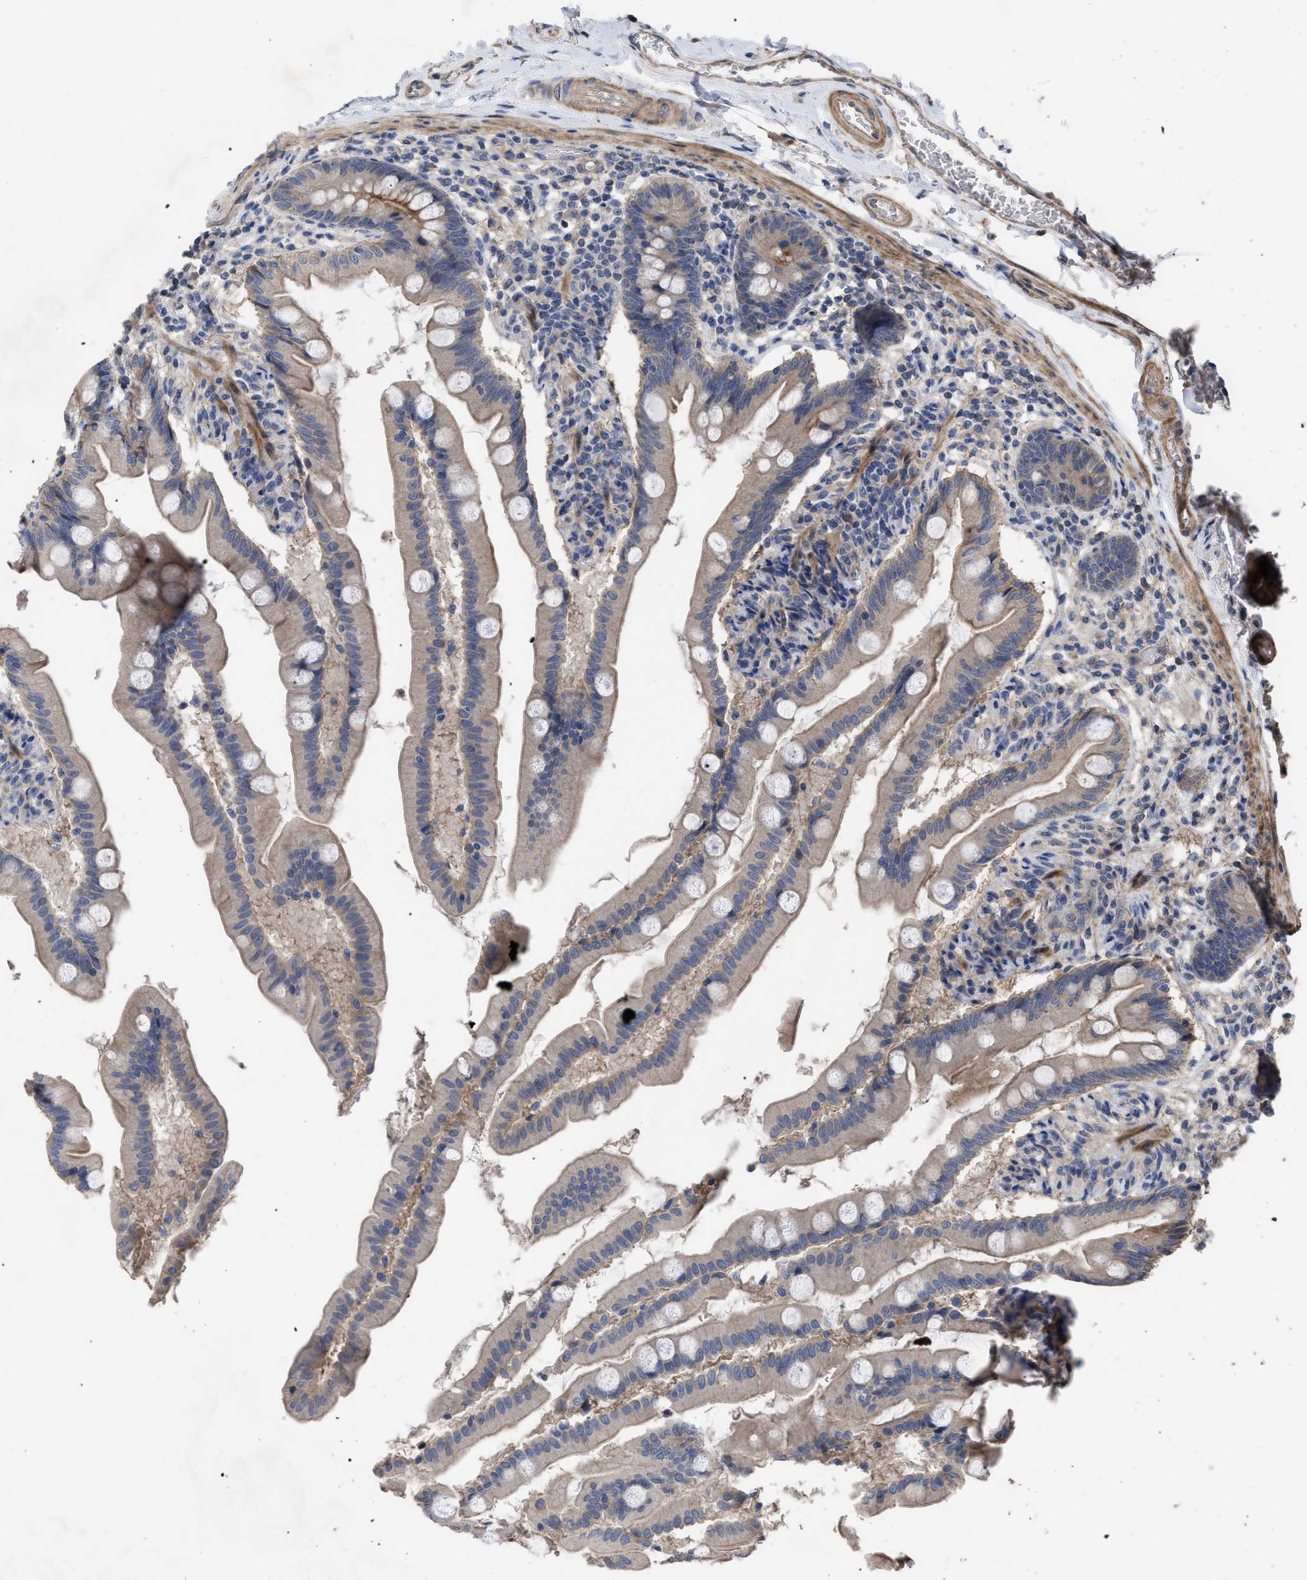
{"staining": {"intensity": "weak", "quantity": ">75%", "location": "cytoplasmic/membranous"}, "tissue": "small intestine", "cell_type": "Glandular cells", "image_type": "normal", "snomed": [{"axis": "morphology", "description": "Normal tissue, NOS"}, {"axis": "topography", "description": "Small intestine"}], "caption": "Immunohistochemical staining of unremarkable human small intestine shows weak cytoplasmic/membranous protein expression in about >75% of glandular cells.", "gene": "BTN2A1", "patient": {"sex": "female", "age": 56}}